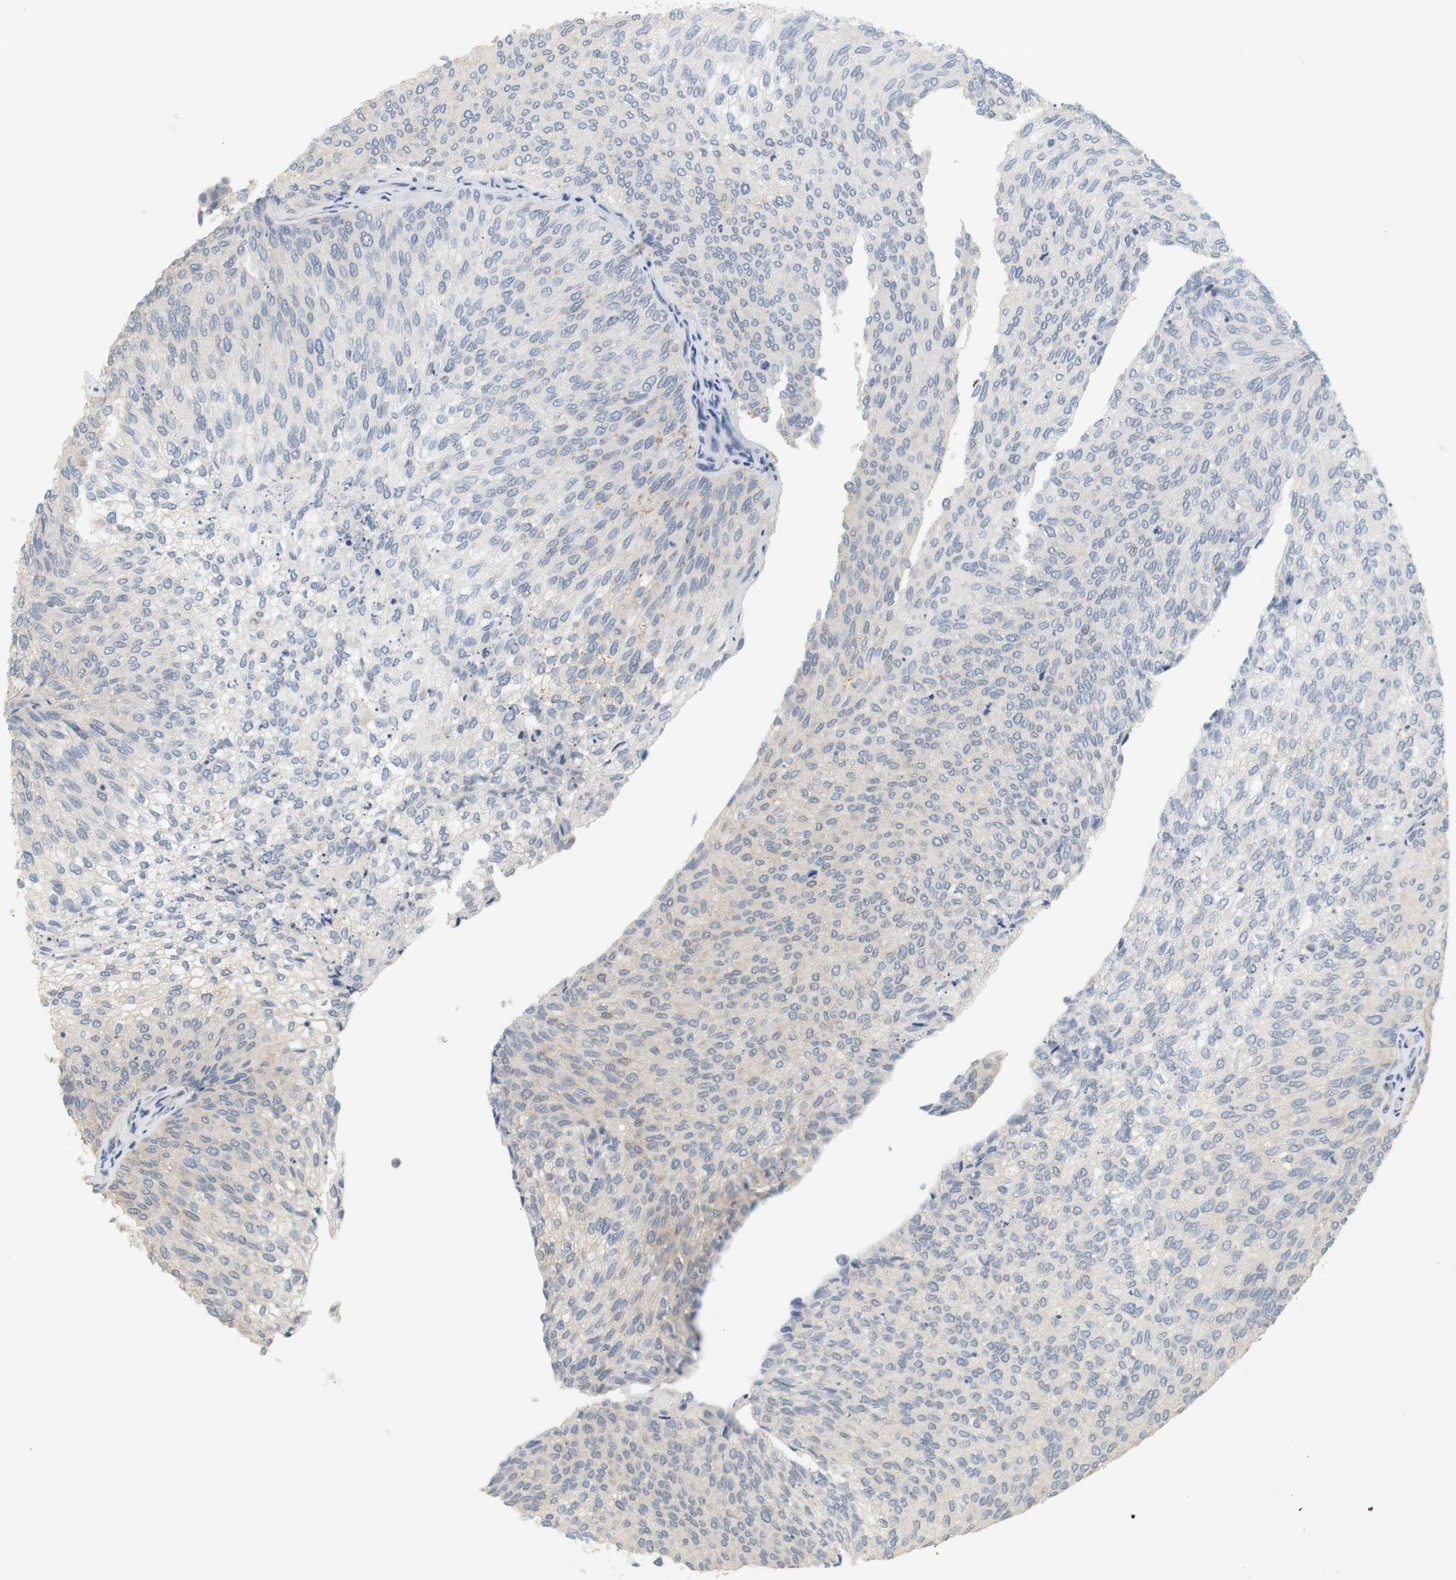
{"staining": {"intensity": "negative", "quantity": "none", "location": "none"}, "tissue": "urothelial cancer", "cell_type": "Tumor cells", "image_type": "cancer", "snomed": [{"axis": "morphology", "description": "Urothelial carcinoma, Low grade"}, {"axis": "topography", "description": "Urinary bladder"}], "caption": "The IHC image has no significant positivity in tumor cells of urothelial cancer tissue.", "gene": "OSR1", "patient": {"sex": "female", "age": 79}}